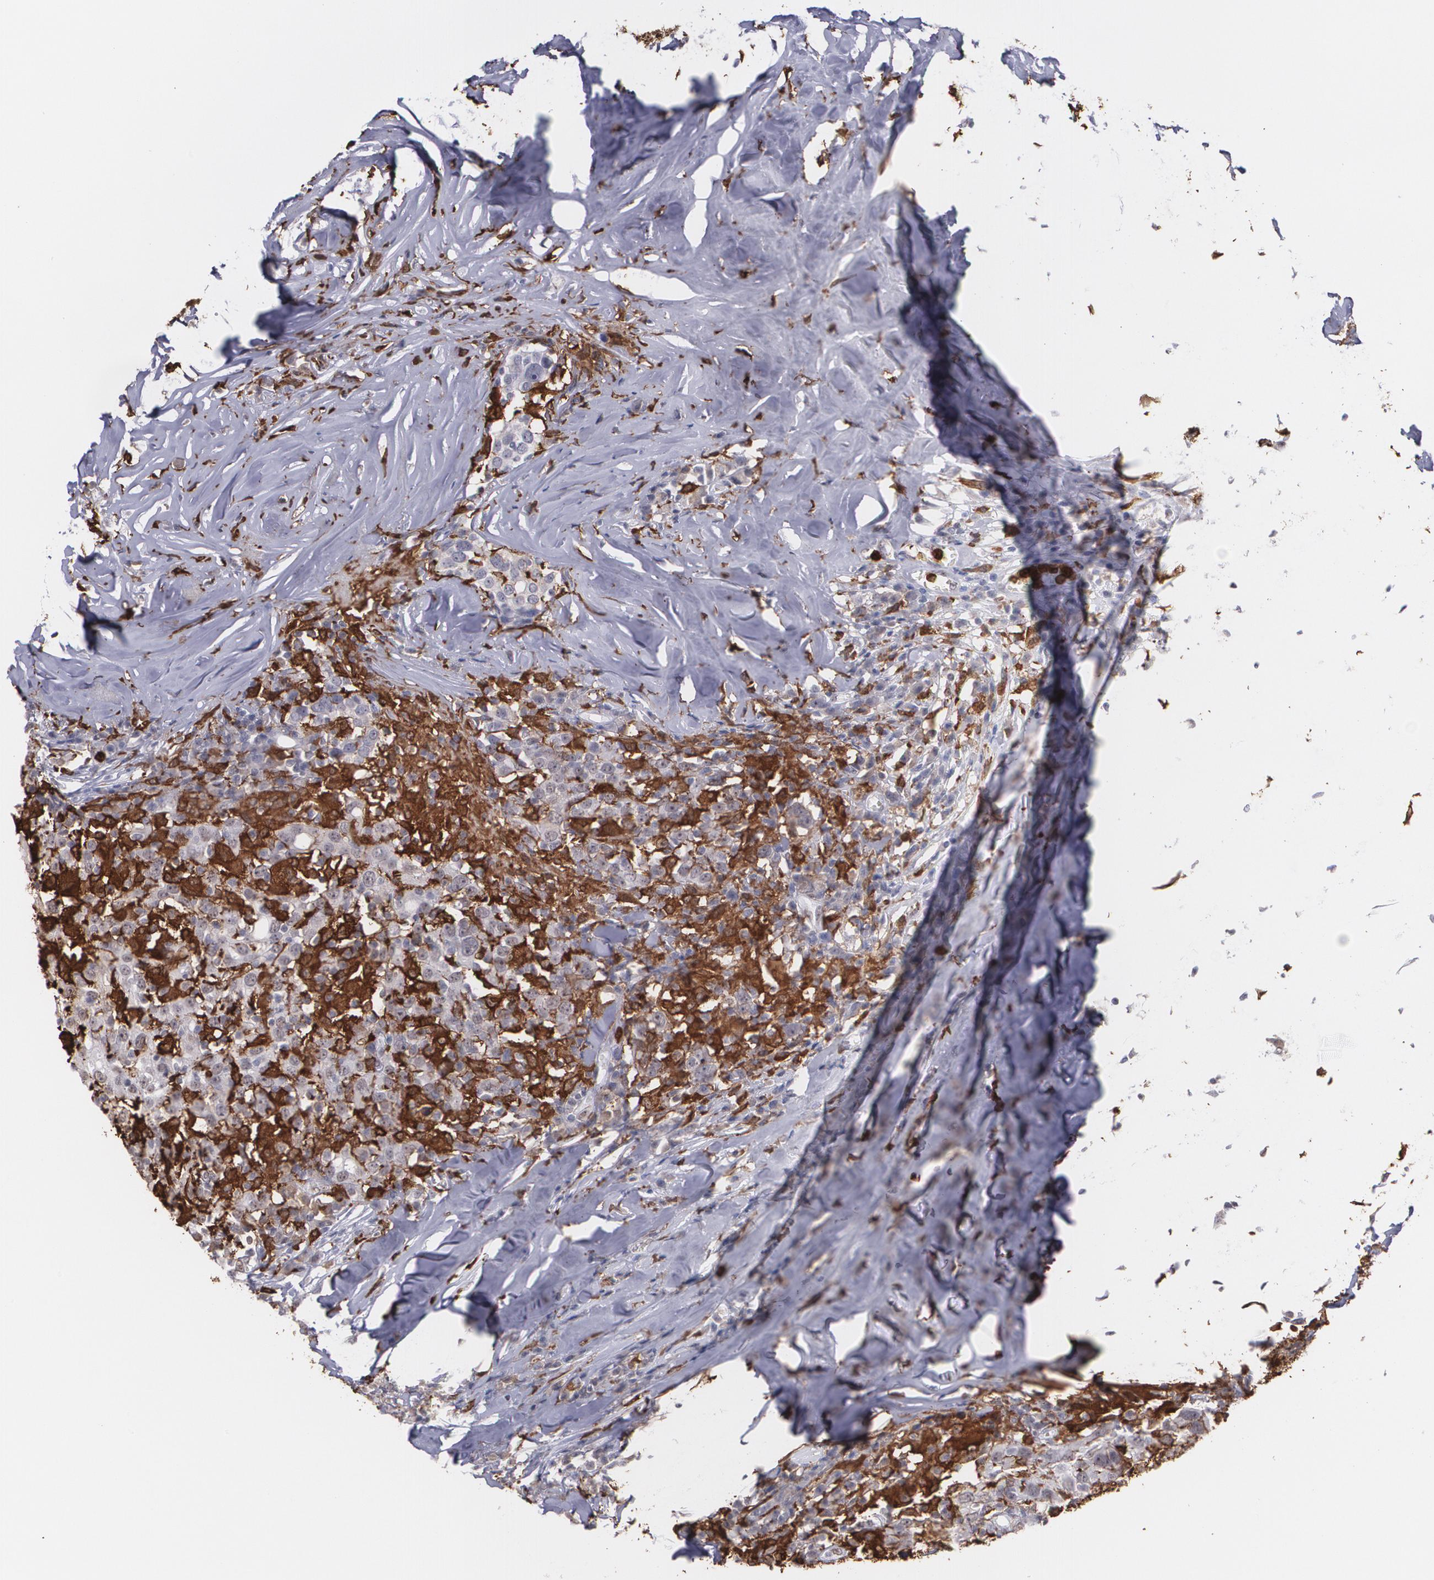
{"staining": {"intensity": "negative", "quantity": "none", "location": "none"}, "tissue": "head and neck cancer", "cell_type": "Tumor cells", "image_type": "cancer", "snomed": [{"axis": "morphology", "description": "Adenocarcinoma, NOS"}, {"axis": "topography", "description": "Salivary gland"}, {"axis": "topography", "description": "Head-Neck"}], "caption": "An image of head and neck cancer stained for a protein reveals no brown staining in tumor cells. (DAB (3,3'-diaminobenzidine) immunohistochemistry (IHC) visualized using brightfield microscopy, high magnification).", "gene": "NCF2", "patient": {"sex": "female", "age": 65}}